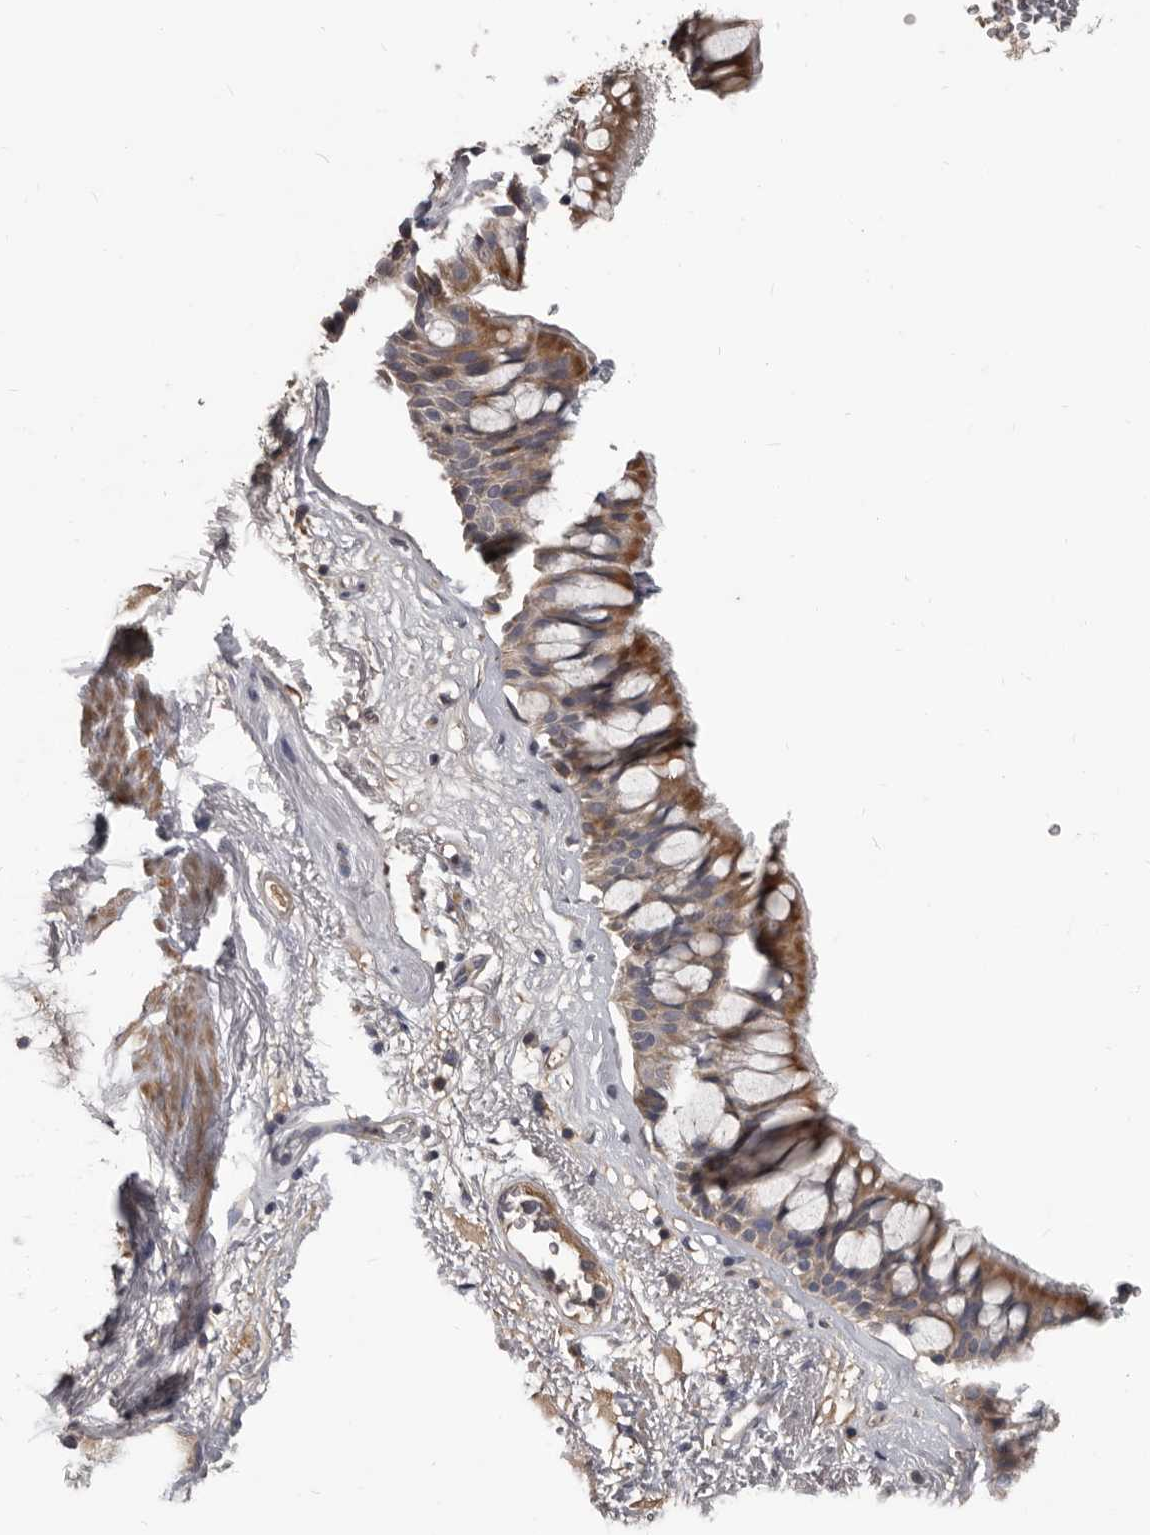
{"staining": {"intensity": "moderate", "quantity": ">75%", "location": "cytoplasmic/membranous"}, "tissue": "bronchus", "cell_type": "Respiratory epithelial cells", "image_type": "normal", "snomed": [{"axis": "morphology", "description": "Normal tissue, NOS"}, {"axis": "morphology", "description": "Squamous cell carcinoma, NOS"}, {"axis": "topography", "description": "Lymph node"}, {"axis": "topography", "description": "Bronchus"}, {"axis": "topography", "description": "Lung"}], "caption": "Immunohistochemistry (IHC) (DAB (3,3'-diaminobenzidine)) staining of unremarkable bronchus displays moderate cytoplasmic/membranous protein expression in approximately >75% of respiratory epithelial cells. Nuclei are stained in blue.", "gene": "ALDH5A1", "patient": {"sex": "male", "age": 66}}